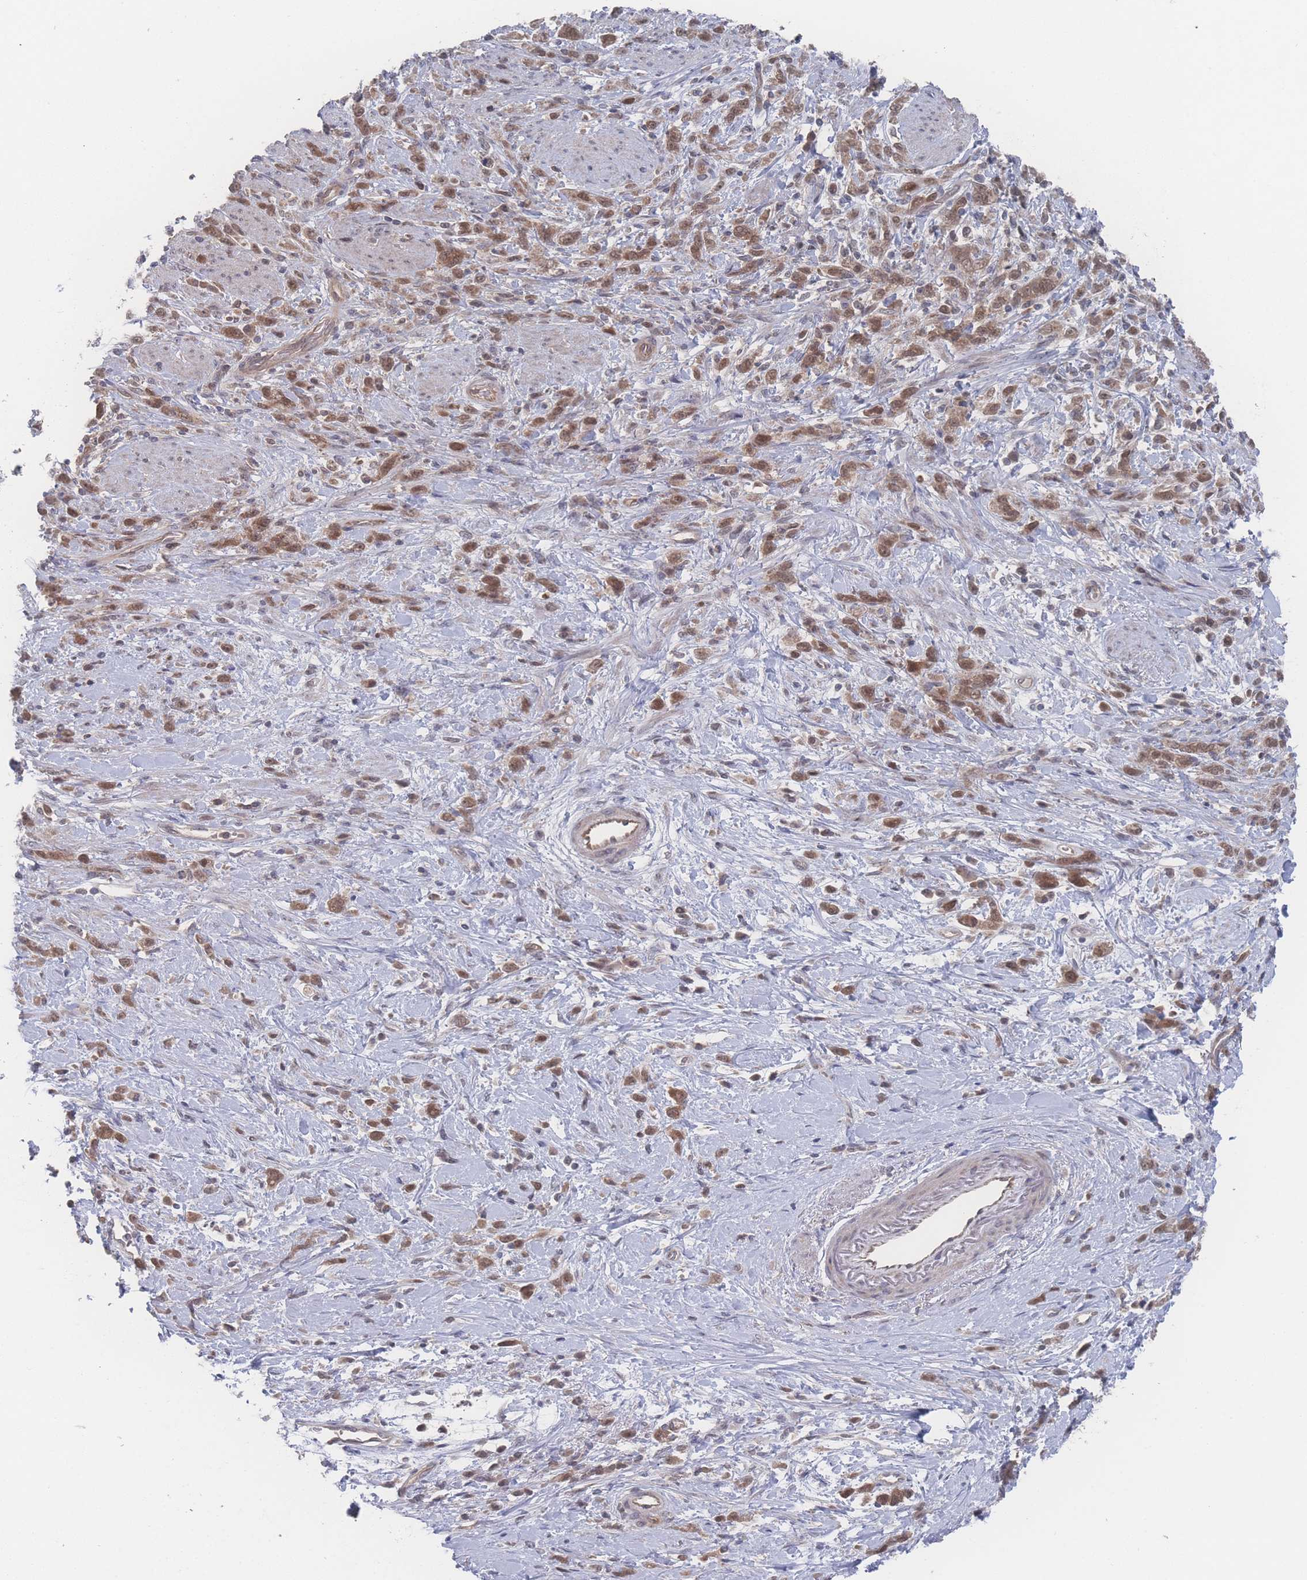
{"staining": {"intensity": "moderate", "quantity": ">75%", "location": "cytoplasmic/membranous,nuclear"}, "tissue": "stomach cancer", "cell_type": "Tumor cells", "image_type": "cancer", "snomed": [{"axis": "morphology", "description": "Adenocarcinoma, NOS"}, {"axis": "topography", "description": "Stomach"}], "caption": "Stomach cancer (adenocarcinoma) stained with a protein marker reveals moderate staining in tumor cells.", "gene": "NBEAL1", "patient": {"sex": "female", "age": 60}}